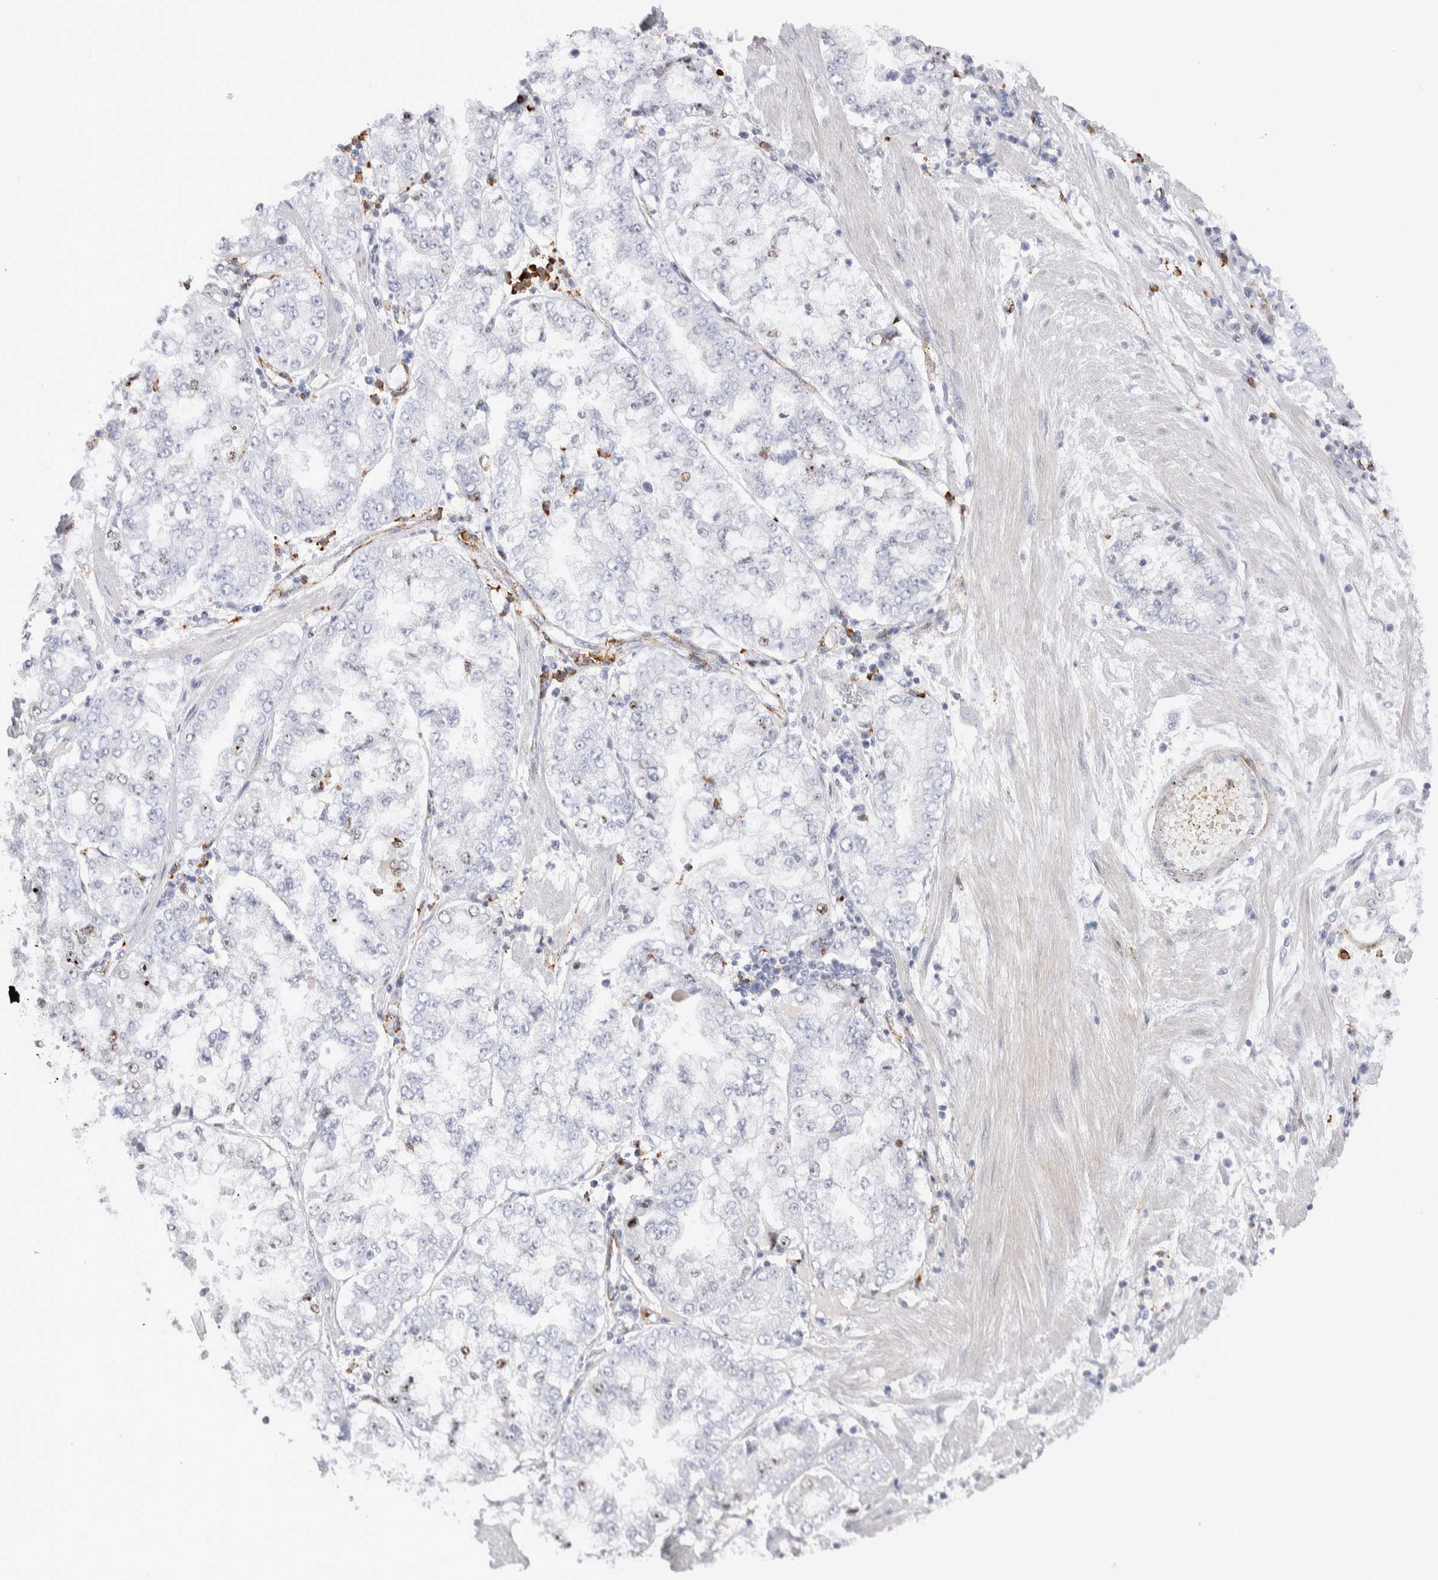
{"staining": {"intensity": "negative", "quantity": "none", "location": "none"}, "tissue": "stomach cancer", "cell_type": "Tumor cells", "image_type": "cancer", "snomed": [{"axis": "morphology", "description": "Adenocarcinoma, NOS"}, {"axis": "topography", "description": "Stomach"}], "caption": "Histopathology image shows no protein expression in tumor cells of stomach cancer (adenocarcinoma) tissue. (DAB (3,3'-diaminobenzidine) immunohistochemistry (IHC) with hematoxylin counter stain).", "gene": "SEPTIN4", "patient": {"sex": "male", "age": 76}}